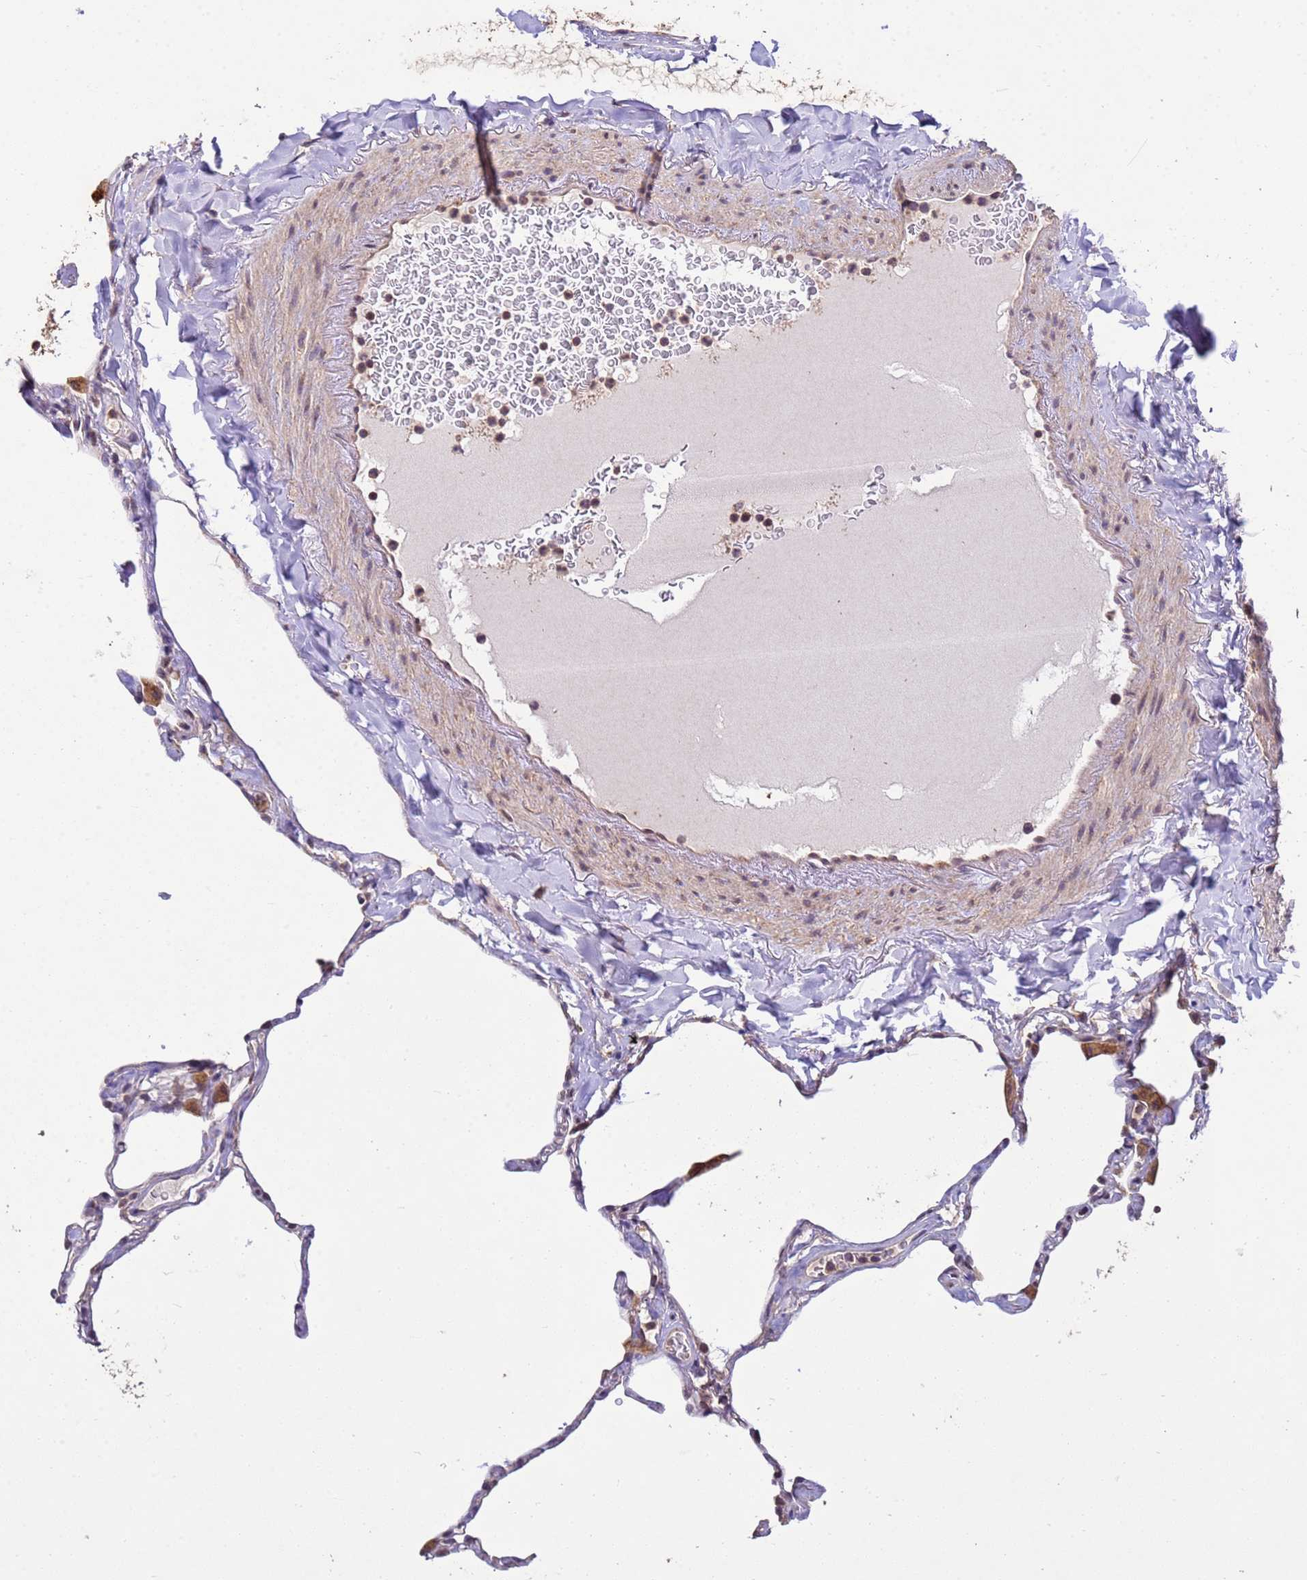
{"staining": {"intensity": "weak", "quantity": "<25%", "location": "cytoplasmic/membranous"}, "tissue": "lung", "cell_type": "Alveolar cells", "image_type": "normal", "snomed": [{"axis": "morphology", "description": "Normal tissue, NOS"}, {"axis": "topography", "description": "Lung"}], "caption": "The image exhibits no significant expression in alveolar cells of lung.", "gene": "P2RX7", "patient": {"sex": "male", "age": 65}}